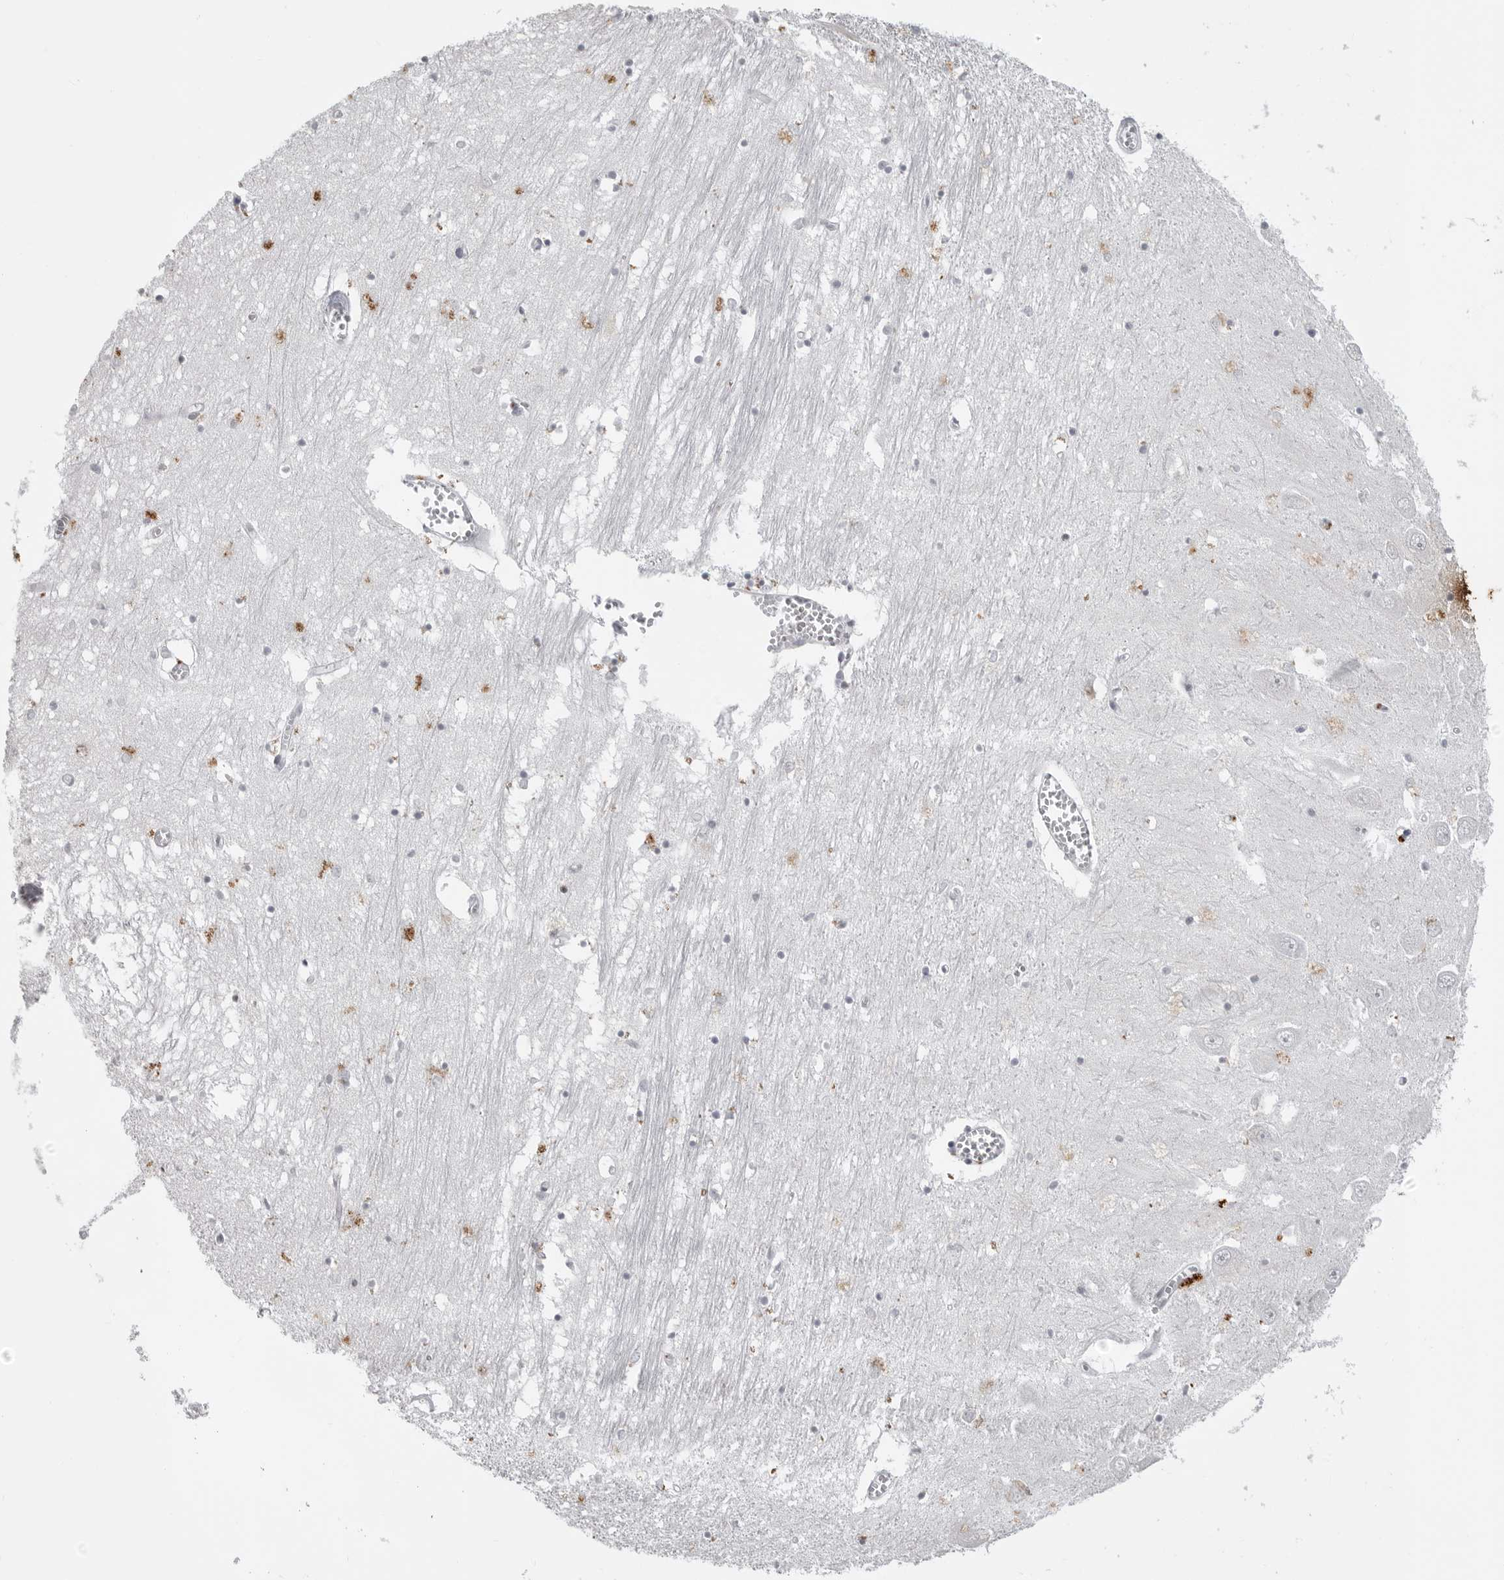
{"staining": {"intensity": "negative", "quantity": "none", "location": "none"}, "tissue": "hippocampus", "cell_type": "Glial cells", "image_type": "normal", "snomed": [{"axis": "morphology", "description": "Normal tissue, NOS"}, {"axis": "topography", "description": "Hippocampus"}], "caption": "A photomicrograph of human hippocampus is negative for staining in glial cells. The staining was performed using DAB to visualize the protein expression in brown, while the nuclei were stained in blue with hematoxylin (Magnification: 20x).", "gene": "PRSS1", "patient": {"sex": "male", "age": 70}}